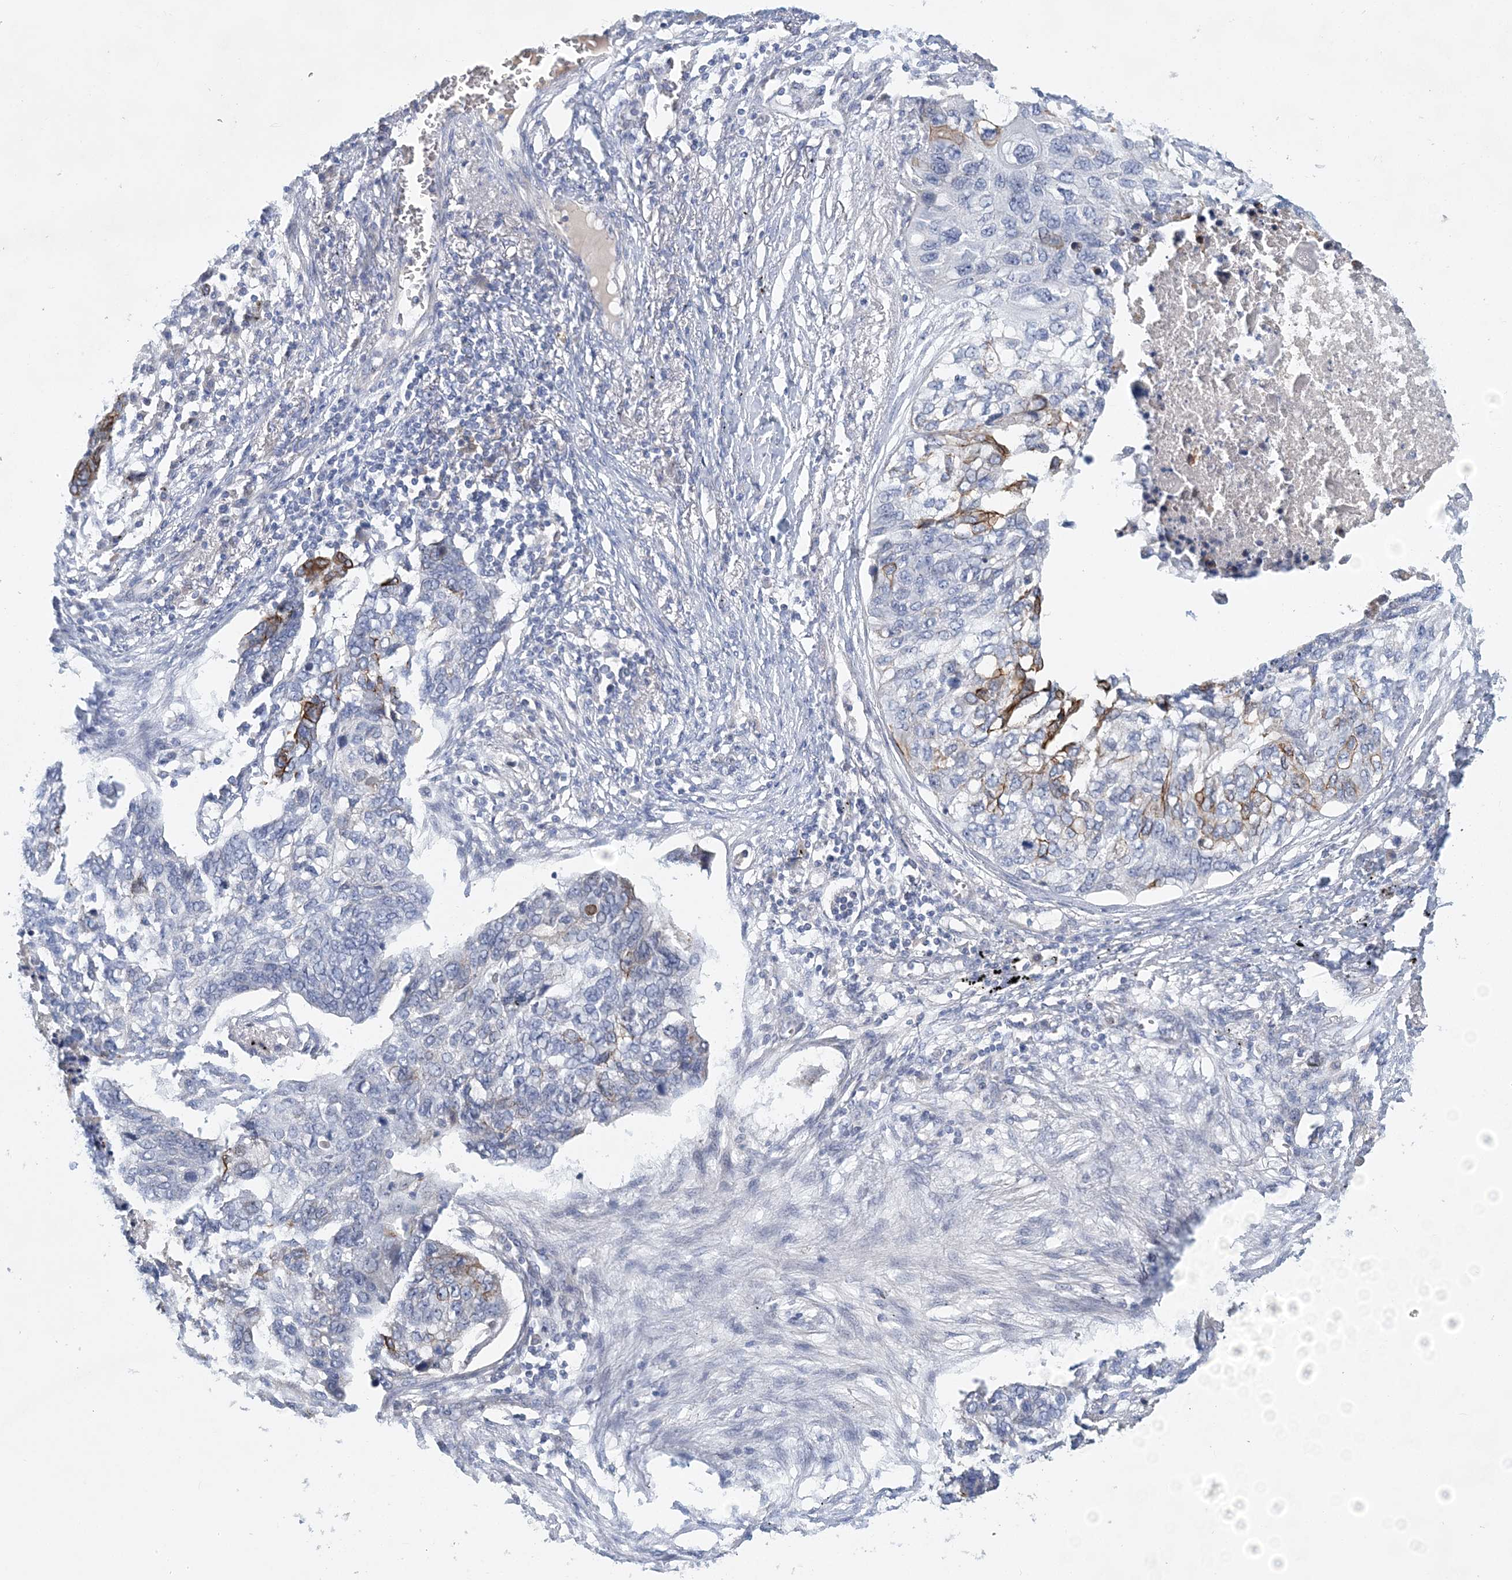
{"staining": {"intensity": "moderate", "quantity": "<25%", "location": "cytoplasmic/membranous"}, "tissue": "lung cancer", "cell_type": "Tumor cells", "image_type": "cancer", "snomed": [{"axis": "morphology", "description": "Squamous cell carcinoma, NOS"}, {"axis": "topography", "description": "Lung"}], "caption": "Human lung squamous cell carcinoma stained with a brown dye shows moderate cytoplasmic/membranous positive positivity in approximately <25% of tumor cells.", "gene": "LRRIQ4", "patient": {"sex": "female", "age": 63}}